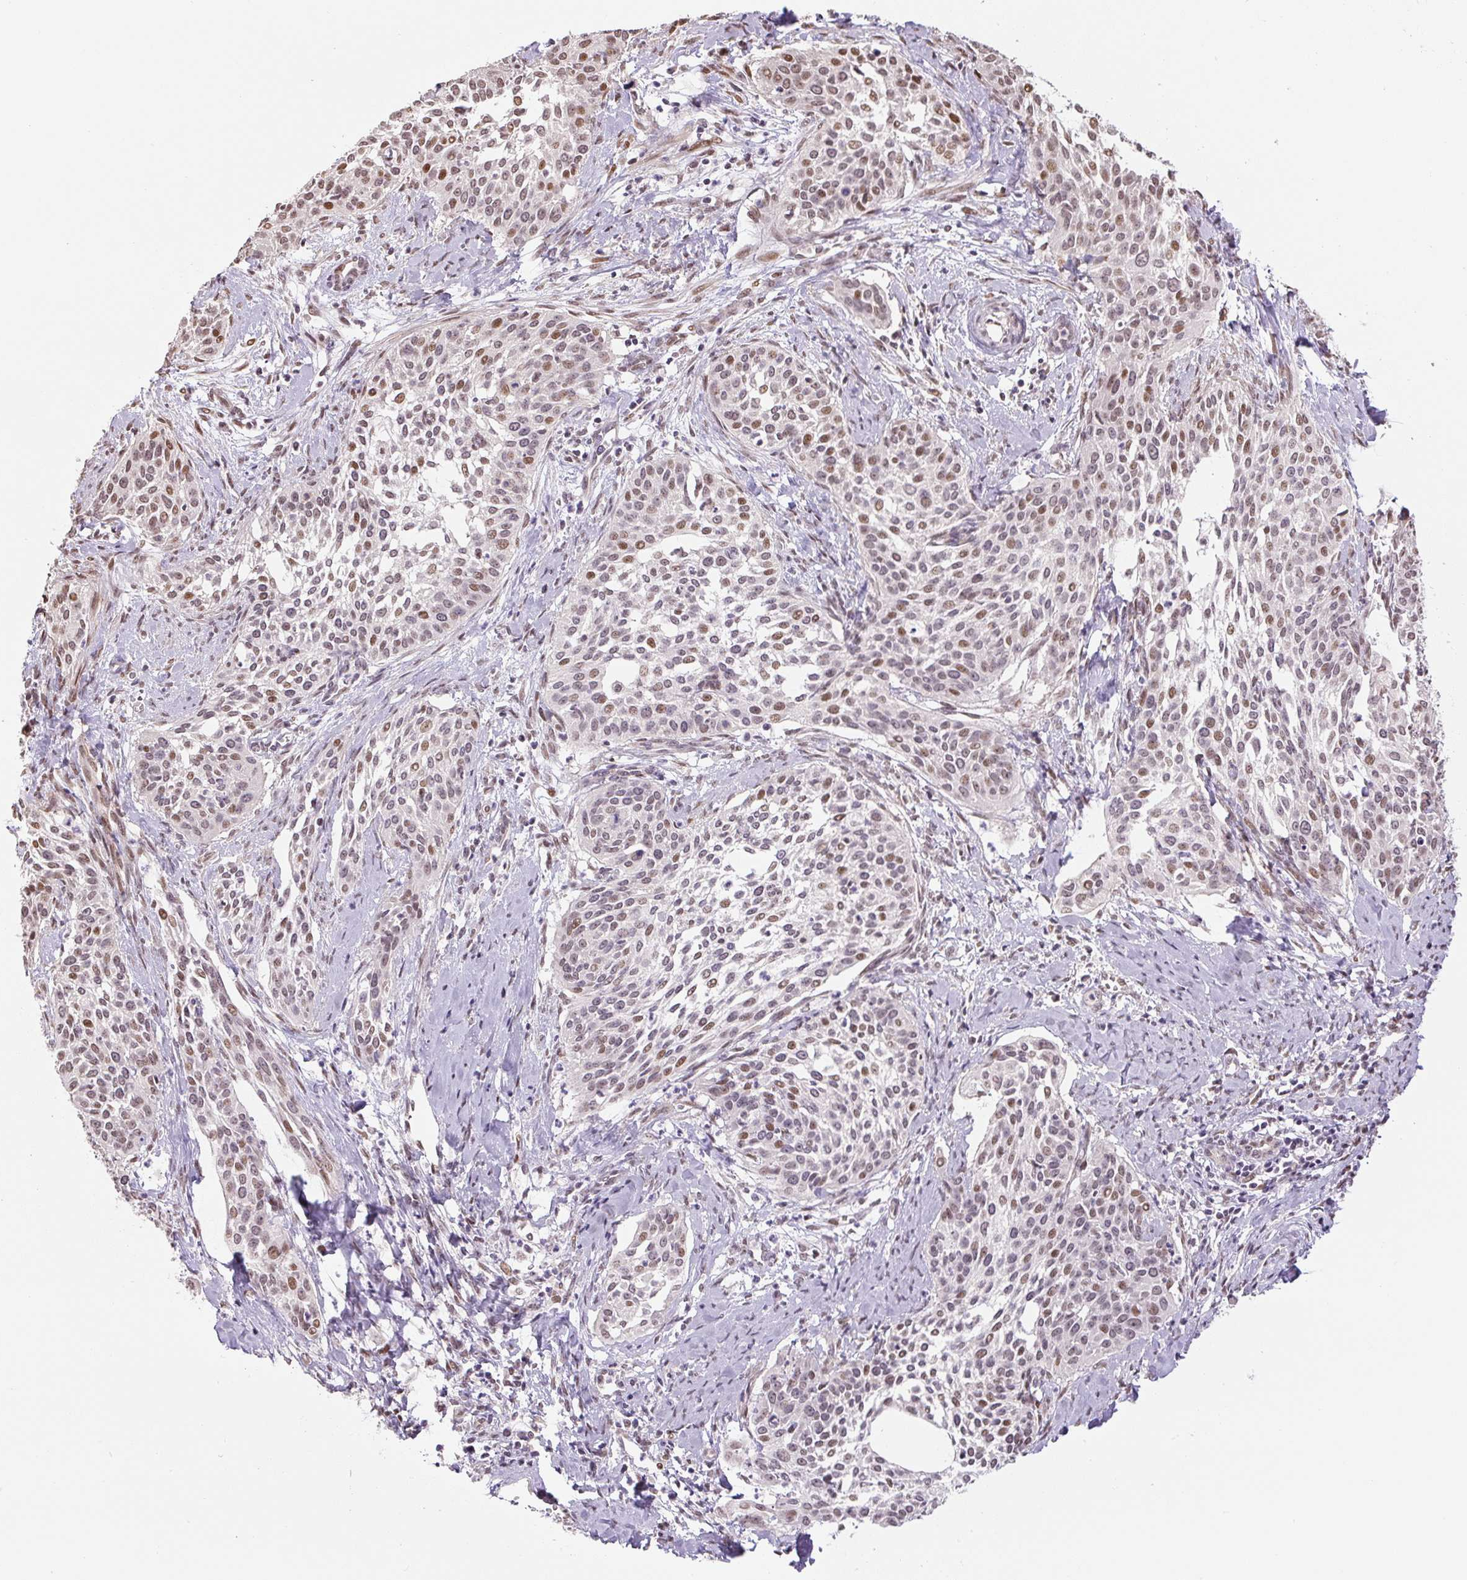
{"staining": {"intensity": "moderate", "quantity": "25%-75%", "location": "nuclear"}, "tissue": "cervical cancer", "cell_type": "Tumor cells", "image_type": "cancer", "snomed": [{"axis": "morphology", "description": "Squamous cell carcinoma, NOS"}, {"axis": "topography", "description": "Cervix"}], "caption": "The photomicrograph displays staining of cervical squamous cell carcinoma, revealing moderate nuclear protein expression (brown color) within tumor cells.", "gene": "TCFL5", "patient": {"sex": "female", "age": 44}}